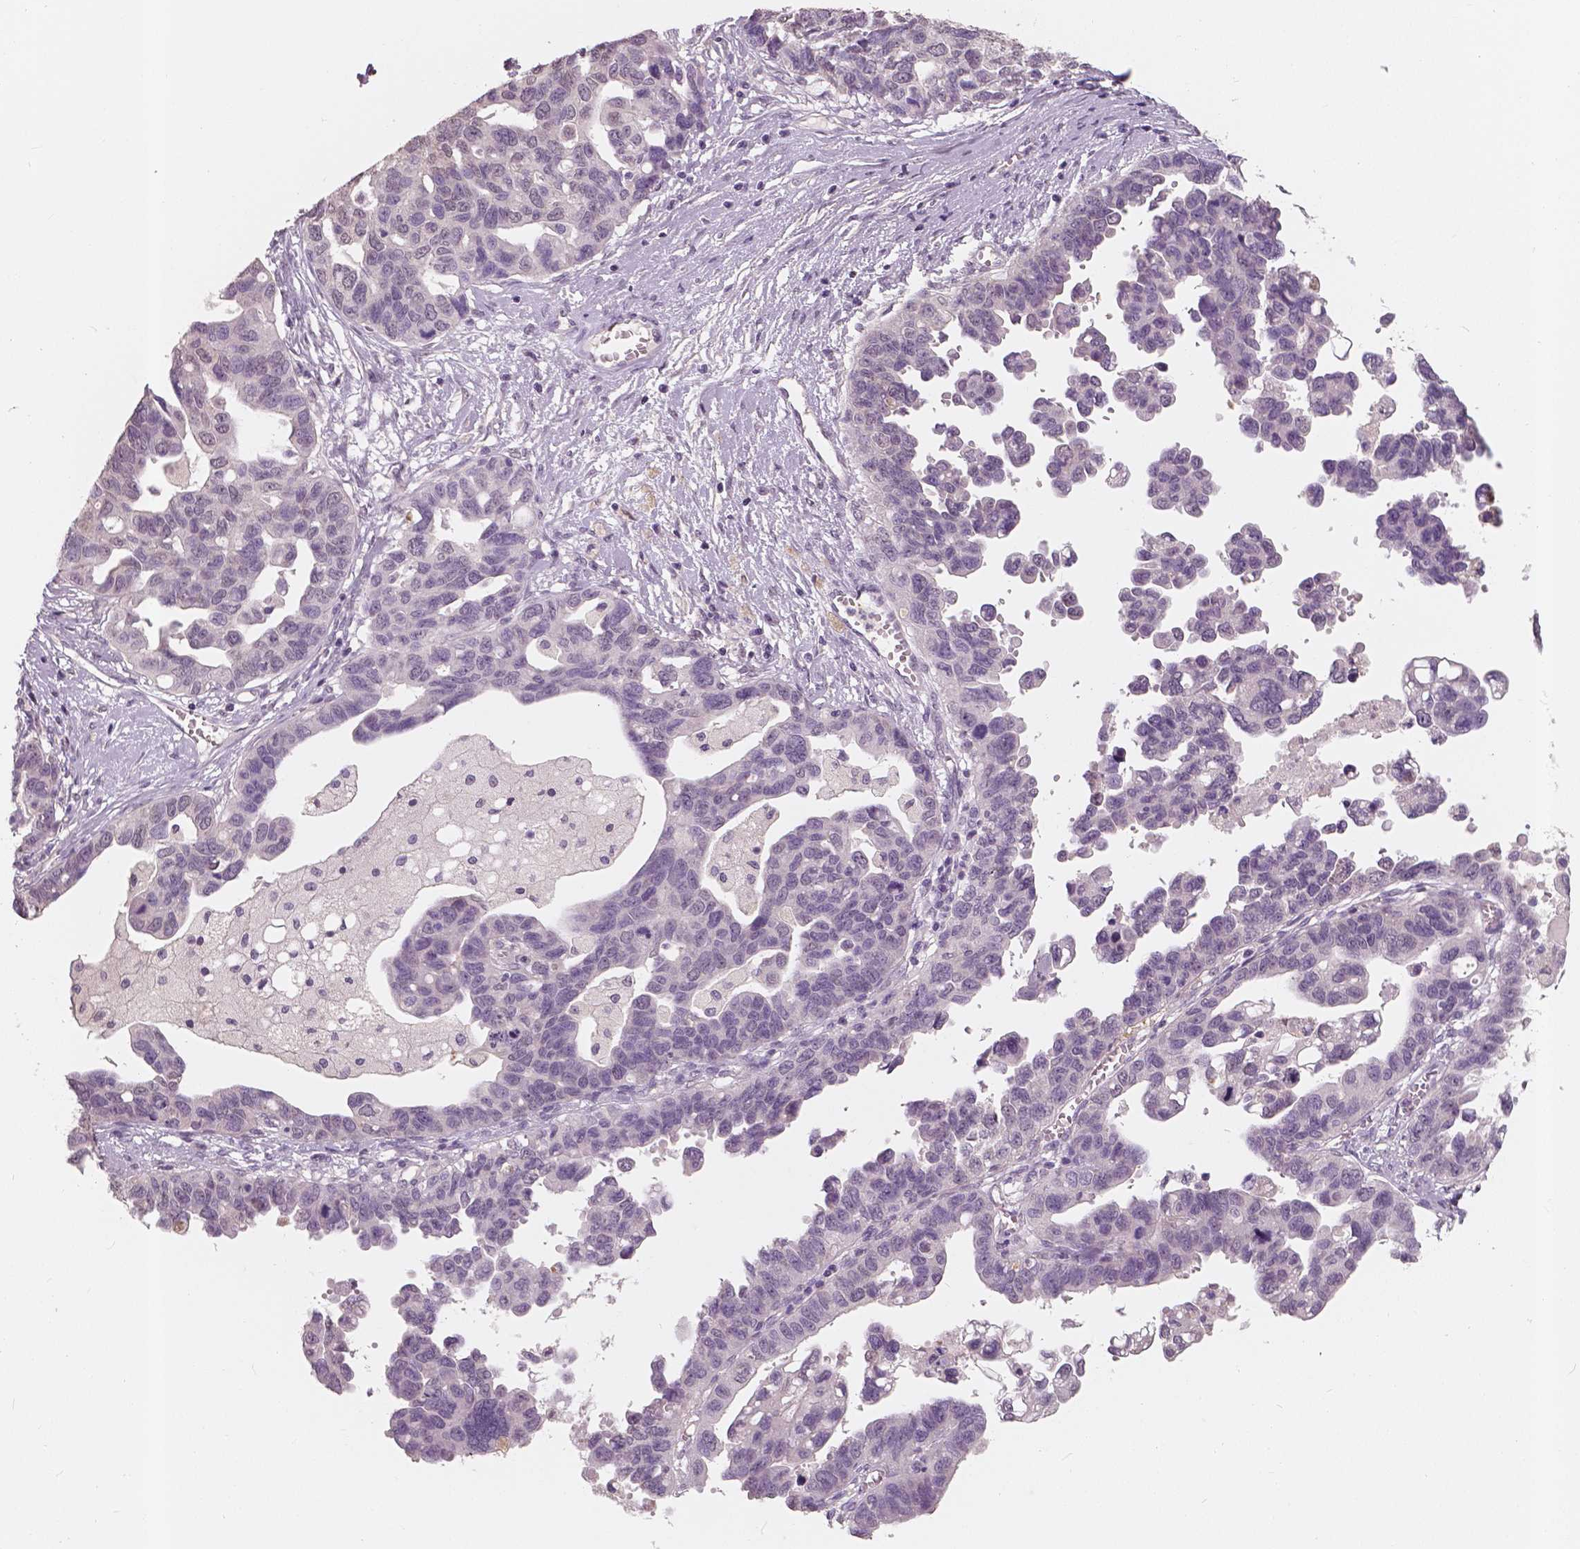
{"staining": {"intensity": "negative", "quantity": "none", "location": "none"}, "tissue": "ovarian cancer", "cell_type": "Tumor cells", "image_type": "cancer", "snomed": [{"axis": "morphology", "description": "Cystadenocarcinoma, serous, NOS"}, {"axis": "topography", "description": "Ovary"}], "caption": "Immunohistochemistry histopathology image of neoplastic tissue: ovarian cancer (serous cystadenocarcinoma) stained with DAB (3,3'-diaminobenzidine) exhibits no significant protein expression in tumor cells.", "gene": "SAT2", "patient": {"sex": "female", "age": 69}}